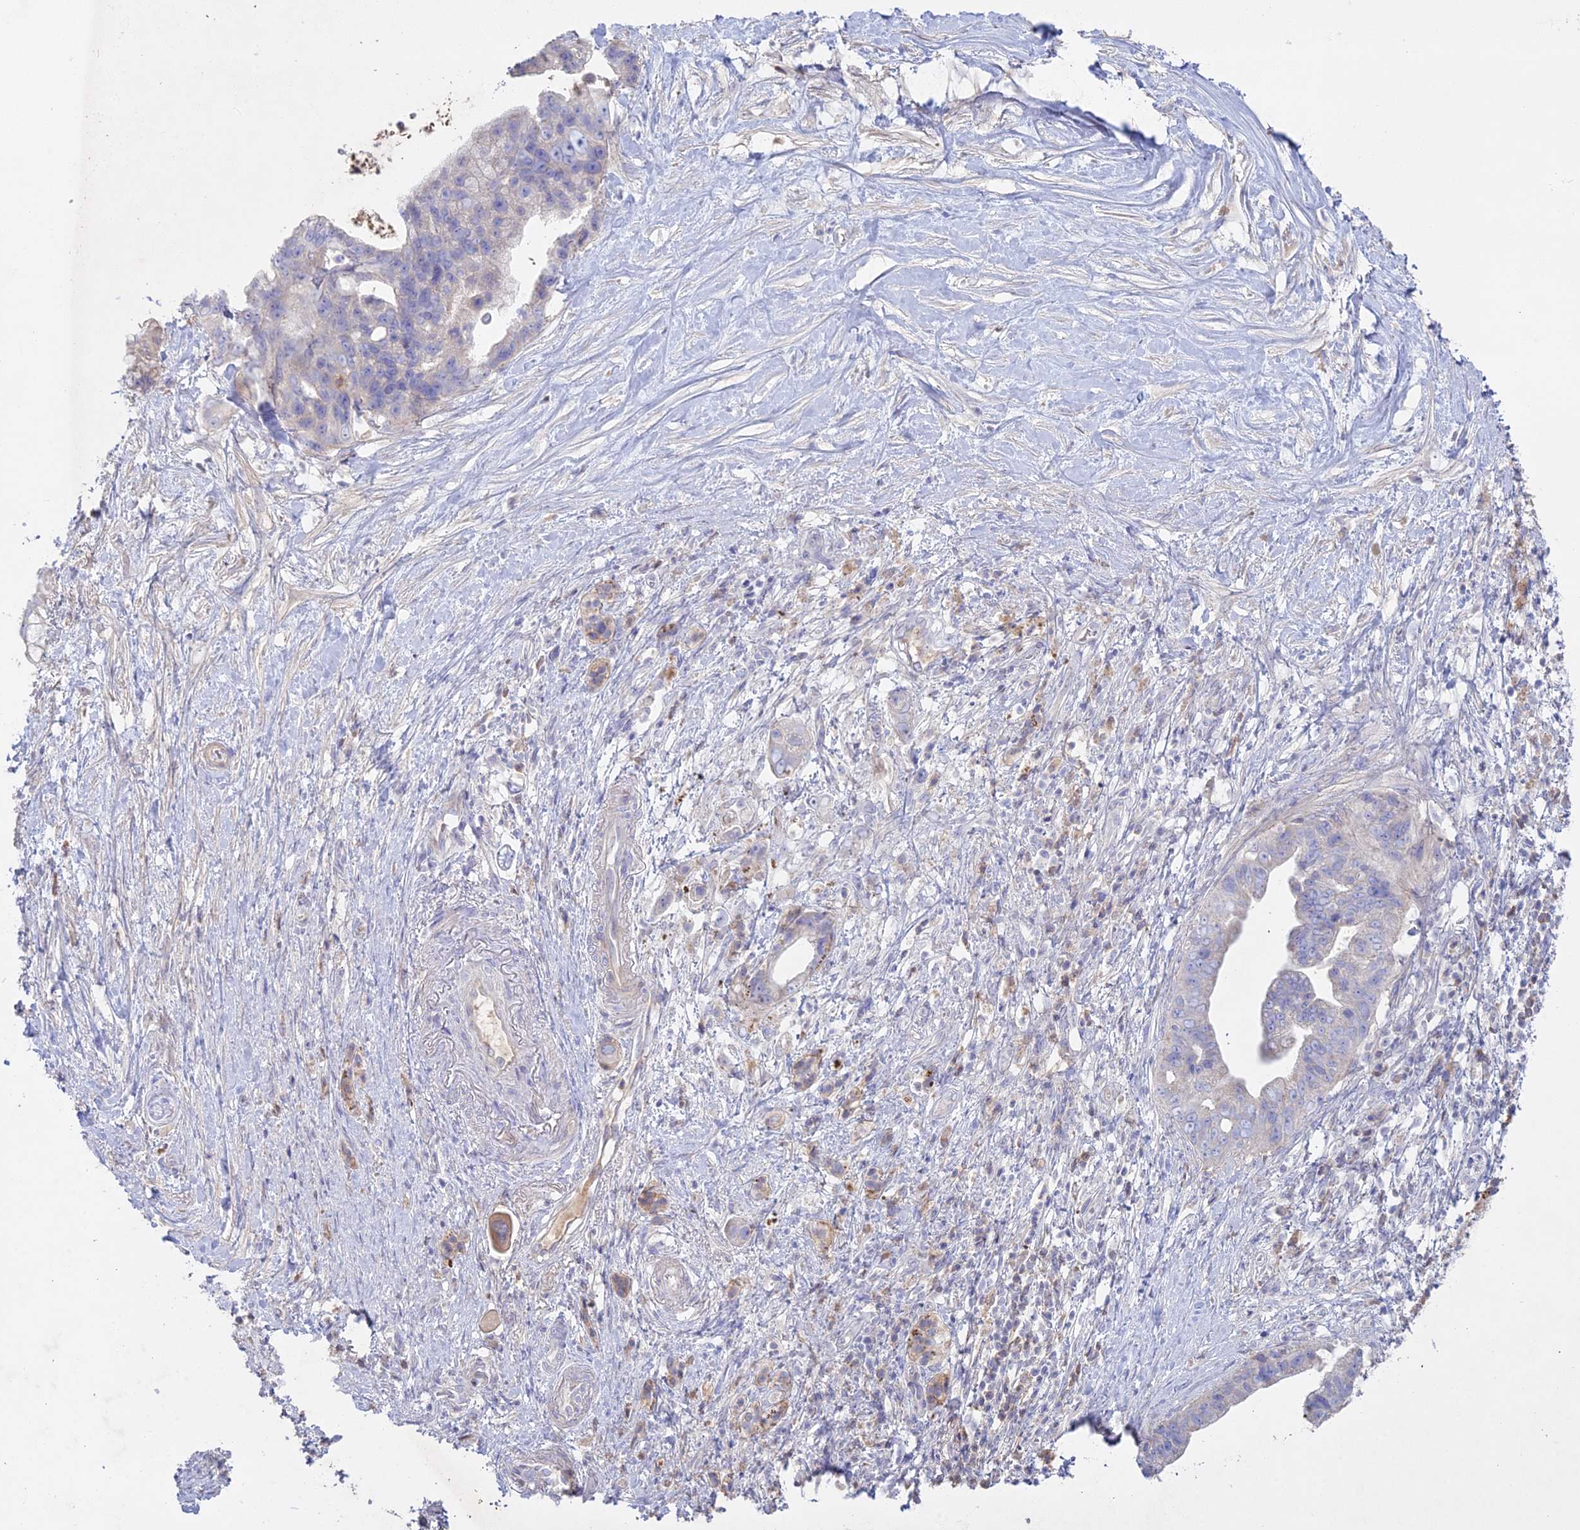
{"staining": {"intensity": "negative", "quantity": "none", "location": "none"}, "tissue": "pancreatic cancer", "cell_type": "Tumor cells", "image_type": "cancer", "snomed": [{"axis": "morphology", "description": "Adenocarcinoma, NOS"}, {"axis": "topography", "description": "Pancreas"}], "caption": "Pancreatic adenocarcinoma was stained to show a protein in brown. There is no significant expression in tumor cells.", "gene": "ADGRA1", "patient": {"sex": "female", "age": 83}}